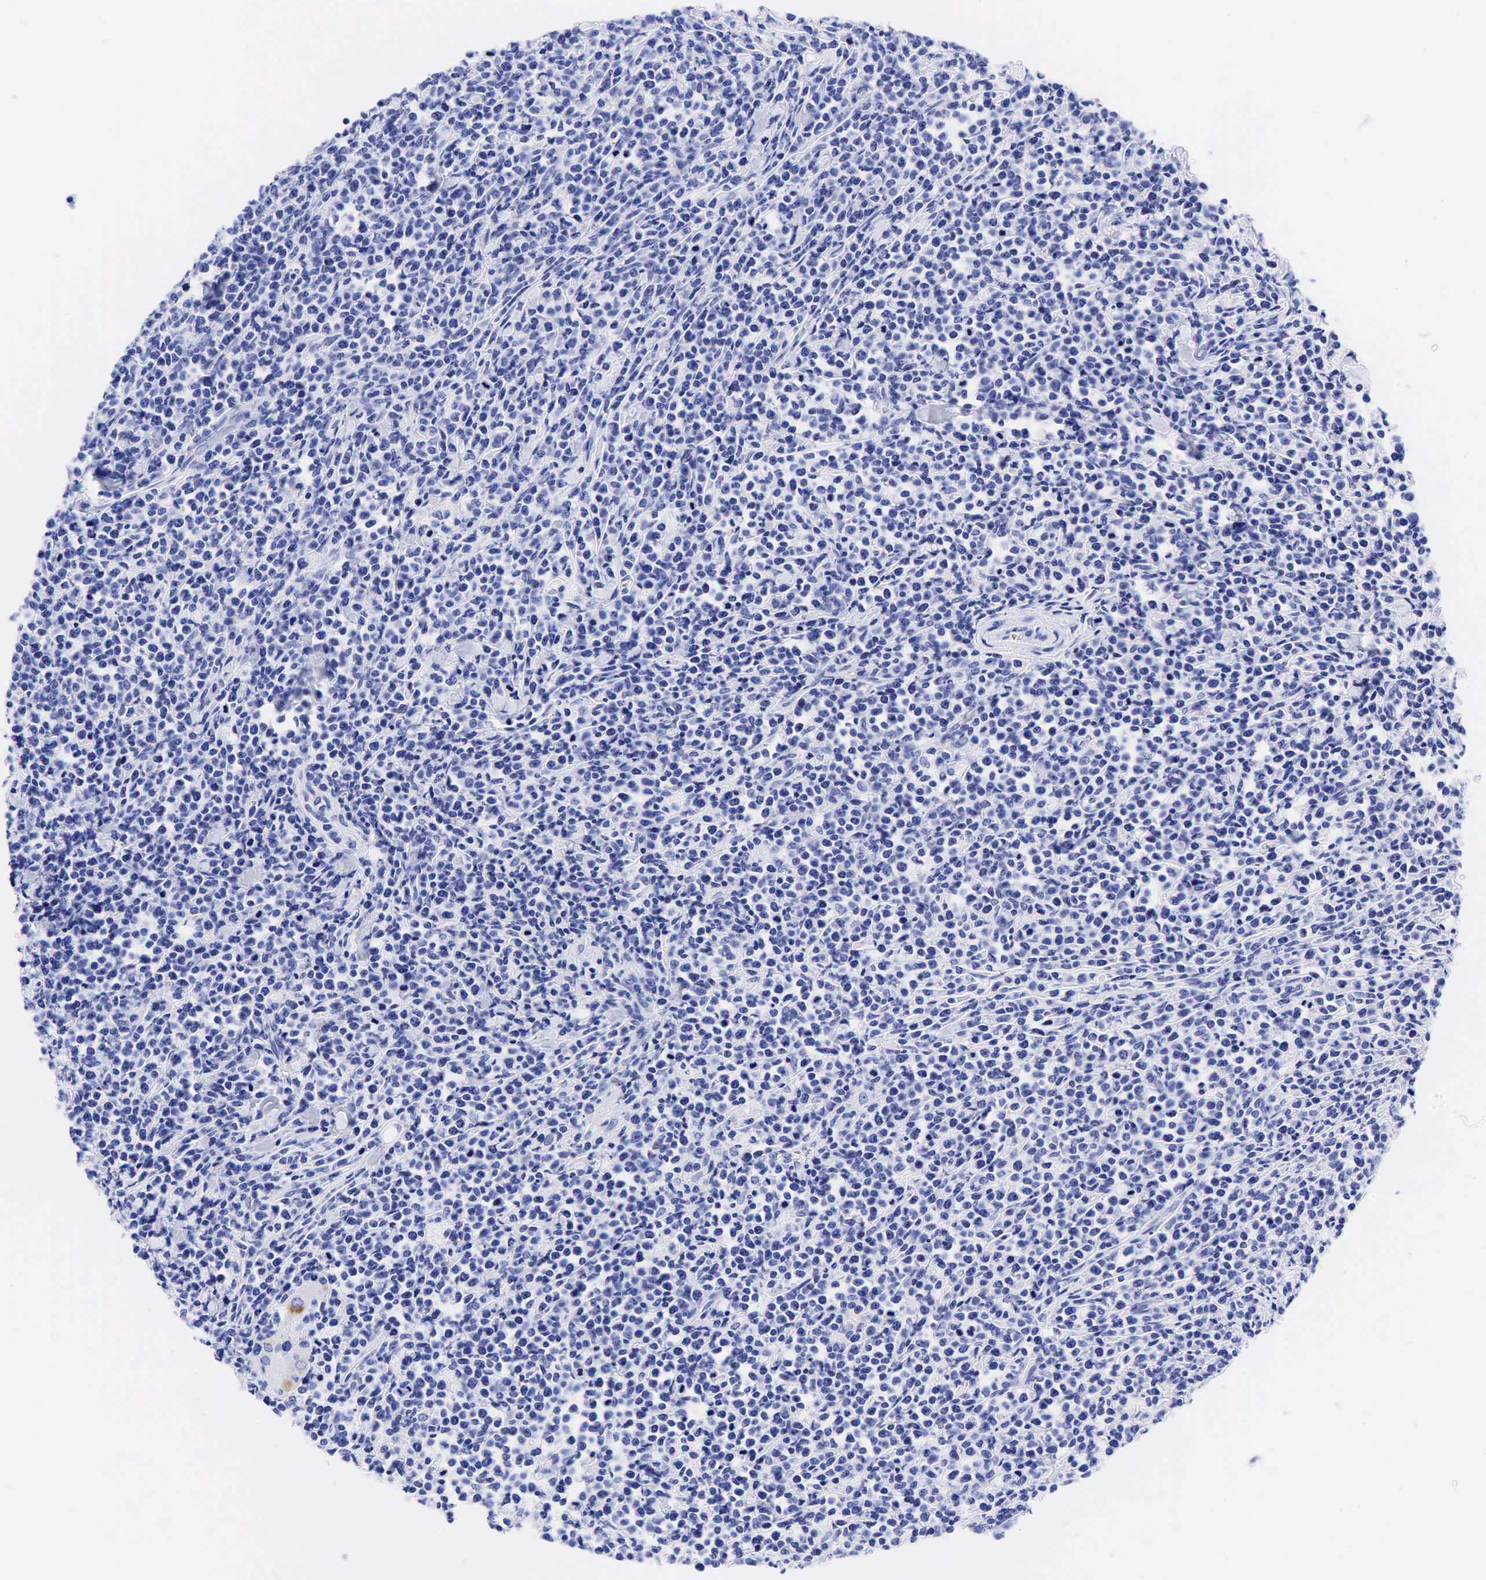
{"staining": {"intensity": "negative", "quantity": "none", "location": "none"}, "tissue": "lymphoma", "cell_type": "Tumor cells", "image_type": "cancer", "snomed": [{"axis": "morphology", "description": "Malignant lymphoma, non-Hodgkin's type, High grade"}, {"axis": "topography", "description": "Small intestine"}, {"axis": "topography", "description": "Colon"}], "caption": "Protein analysis of high-grade malignant lymphoma, non-Hodgkin's type demonstrates no significant positivity in tumor cells.", "gene": "CHGA", "patient": {"sex": "male", "age": 8}}